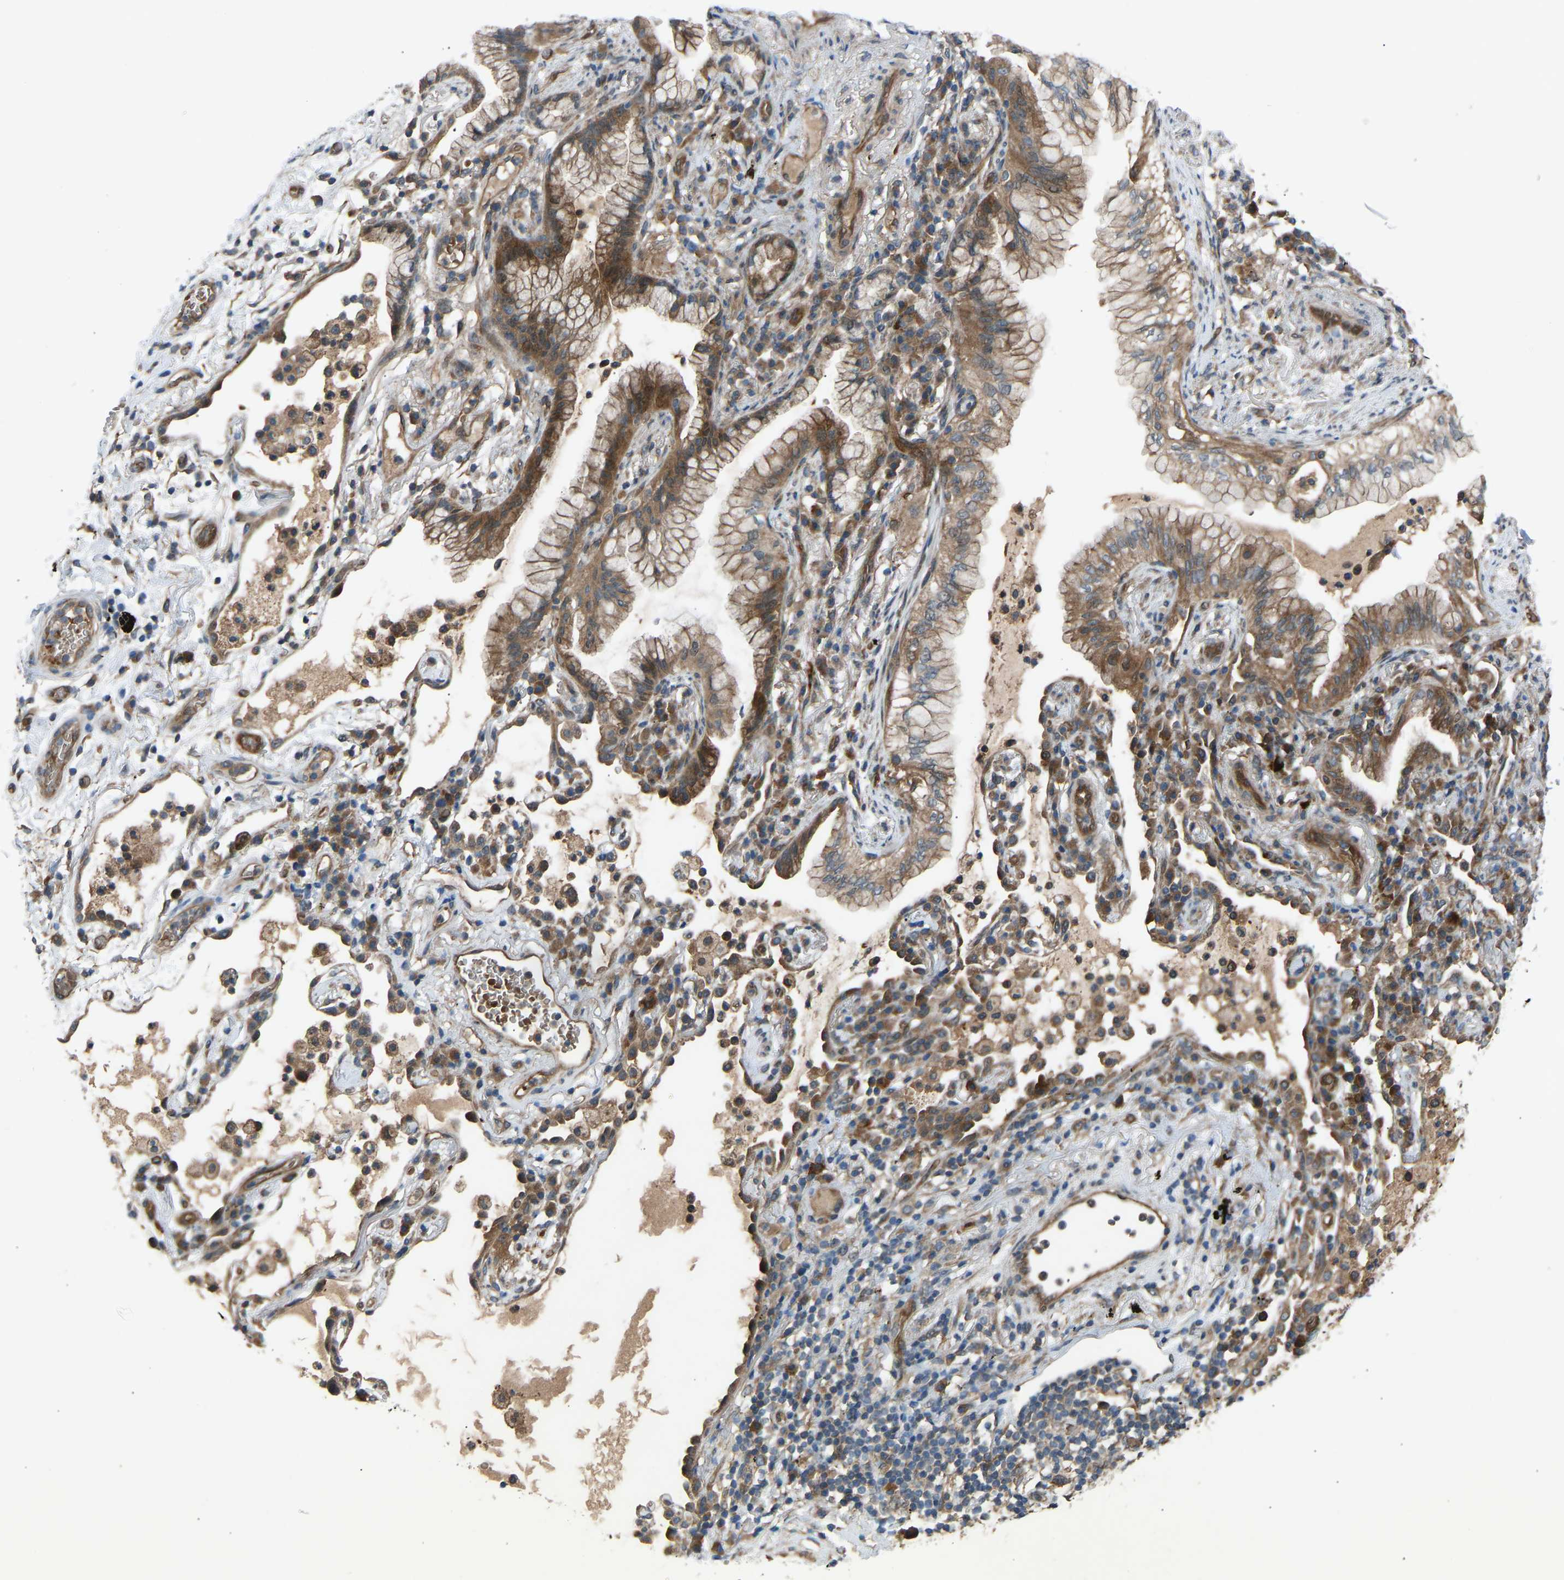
{"staining": {"intensity": "moderate", "quantity": ">75%", "location": "cytoplasmic/membranous"}, "tissue": "lung cancer", "cell_type": "Tumor cells", "image_type": "cancer", "snomed": [{"axis": "morphology", "description": "Adenocarcinoma, NOS"}, {"axis": "topography", "description": "Lung"}], "caption": "High-power microscopy captured an immunohistochemistry photomicrograph of lung cancer (adenocarcinoma), revealing moderate cytoplasmic/membranous positivity in approximately >75% of tumor cells.", "gene": "GAS2L1", "patient": {"sex": "female", "age": 70}}